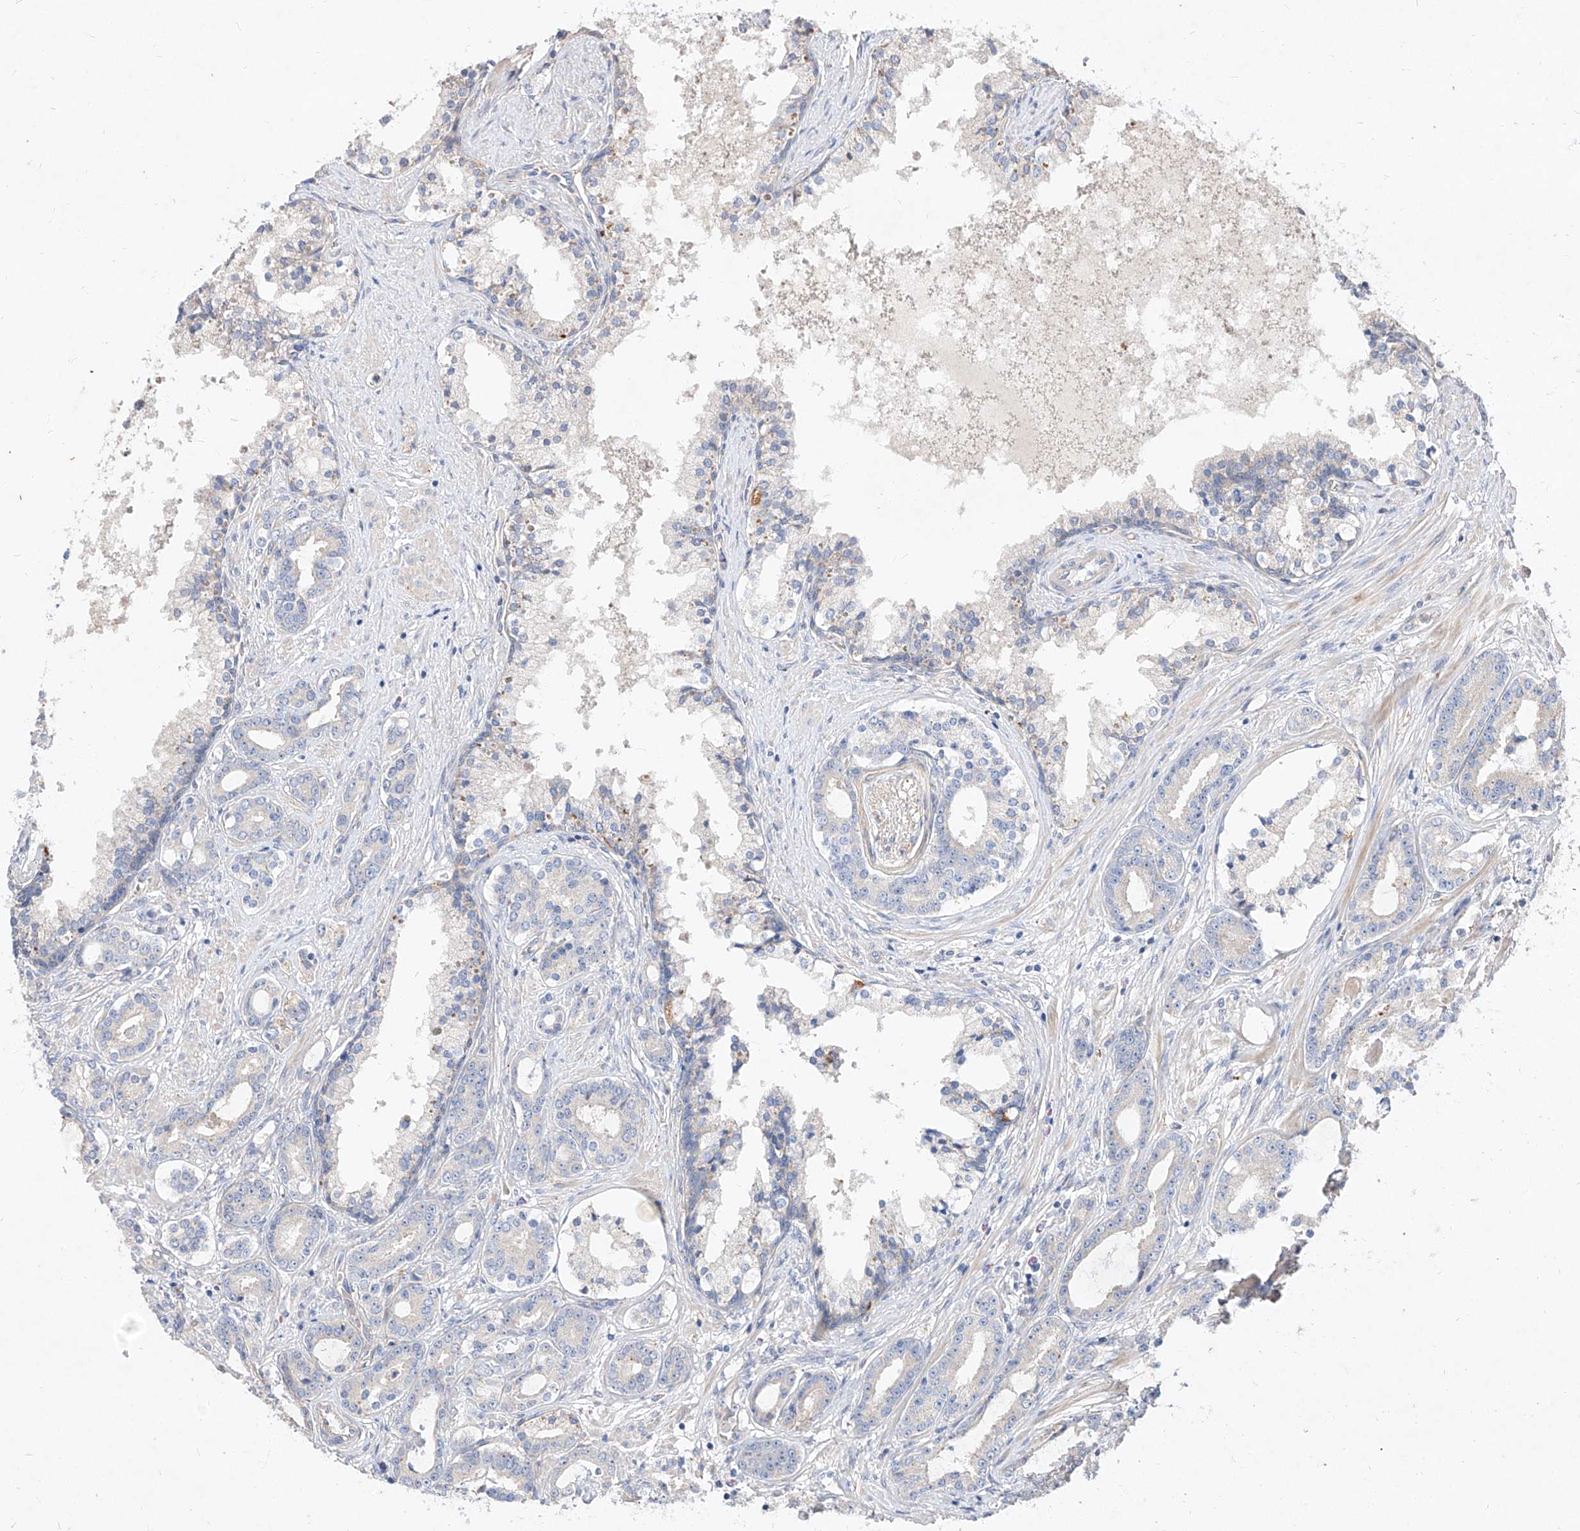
{"staining": {"intensity": "negative", "quantity": "none", "location": "none"}, "tissue": "prostate cancer", "cell_type": "Tumor cells", "image_type": "cancer", "snomed": [{"axis": "morphology", "description": "Adenocarcinoma, High grade"}, {"axis": "topography", "description": "Prostate"}], "caption": "A high-resolution micrograph shows IHC staining of prostate cancer (high-grade adenocarcinoma), which reveals no significant positivity in tumor cells.", "gene": "DIRAS3", "patient": {"sex": "male", "age": 58}}